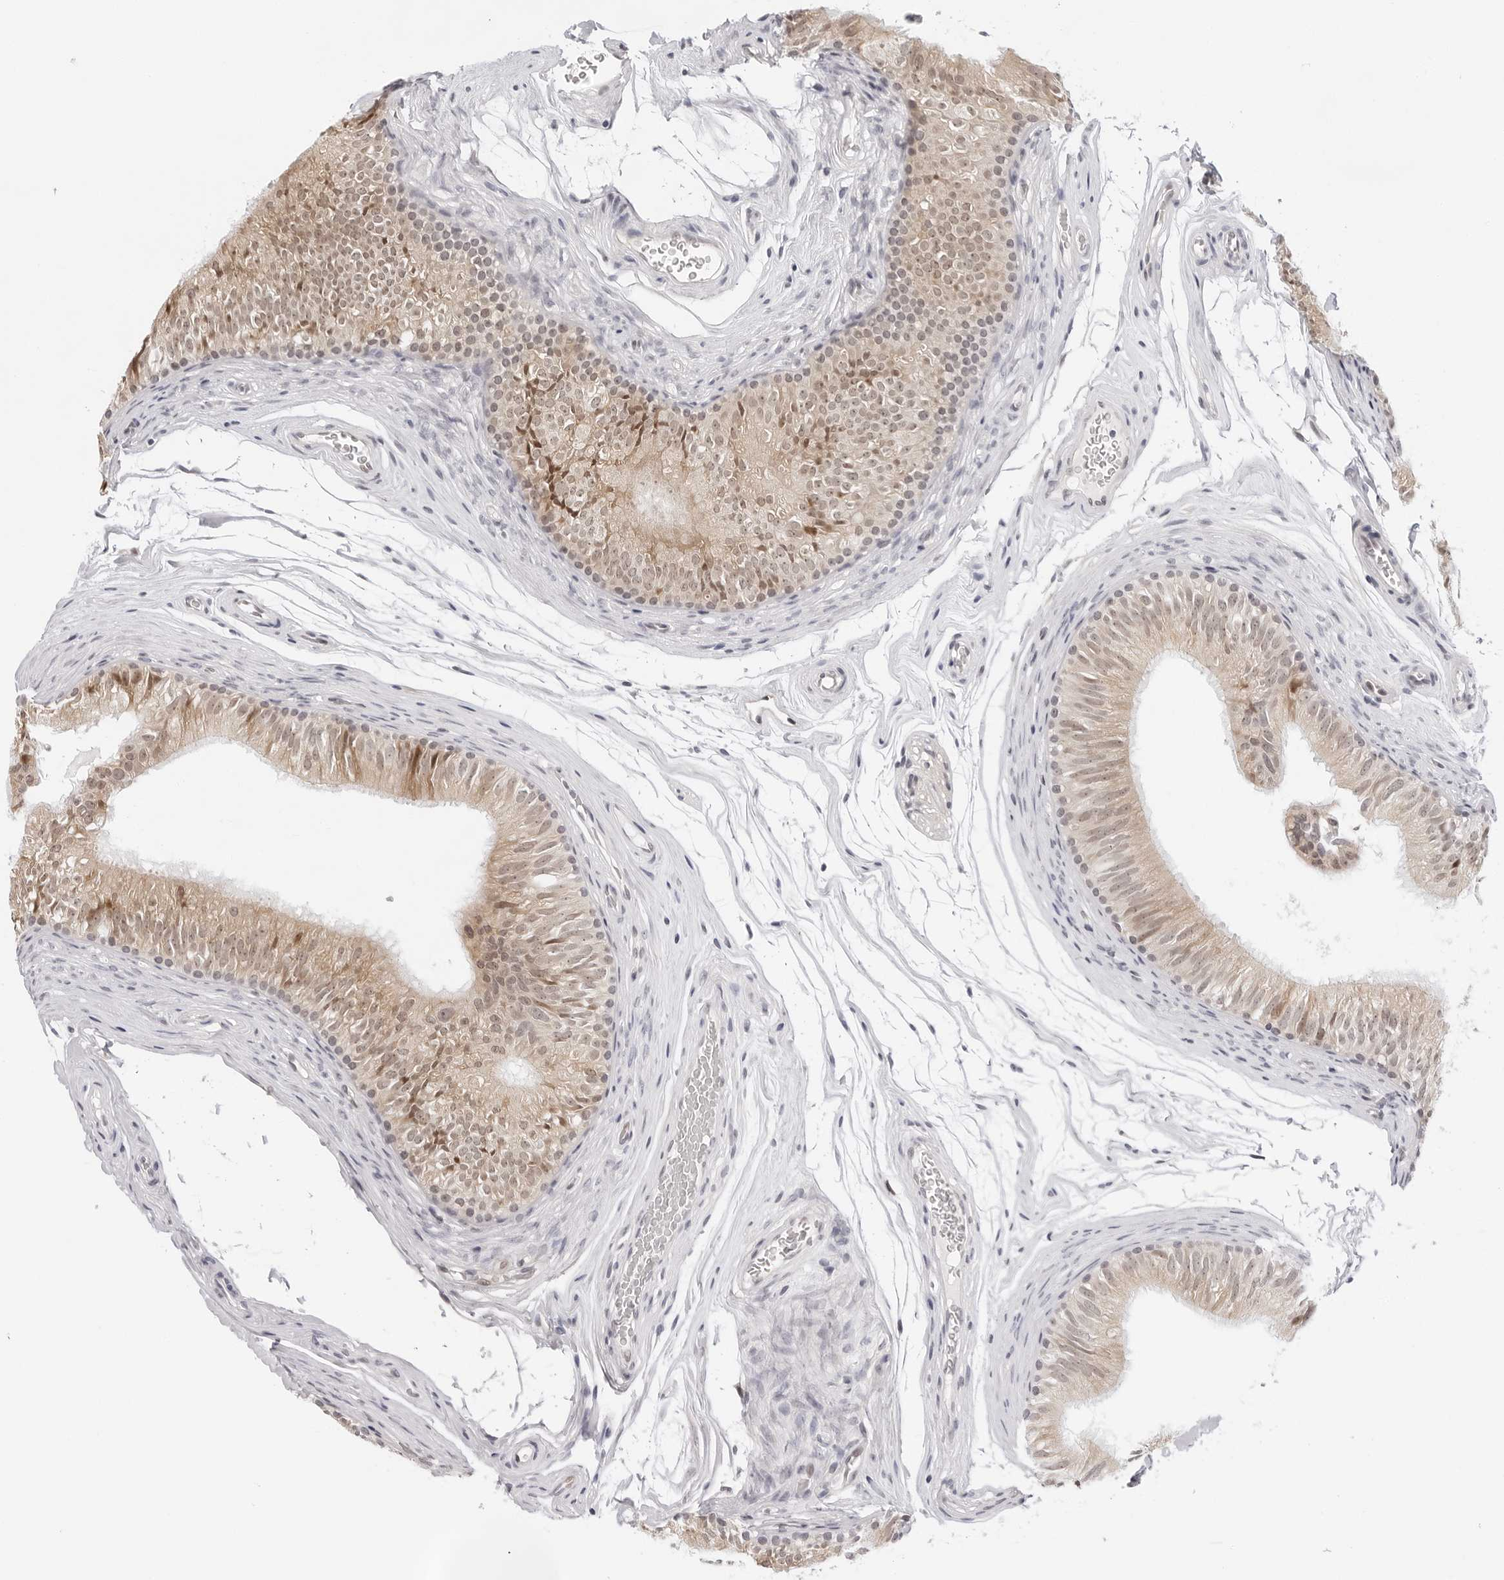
{"staining": {"intensity": "moderate", "quantity": ">75%", "location": "cytoplasmic/membranous,nuclear"}, "tissue": "epididymis", "cell_type": "Glandular cells", "image_type": "normal", "snomed": [{"axis": "morphology", "description": "Normal tissue, NOS"}, {"axis": "topography", "description": "Epididymis"}], "caption": "Protein staining of benign epididymis exhibits moderate cytoplasmic/membranous,nuclear staining in about >75% of glandular cells.", "gene": "ITGB3BP", "patient": {"sex": "male", "age": 36}}